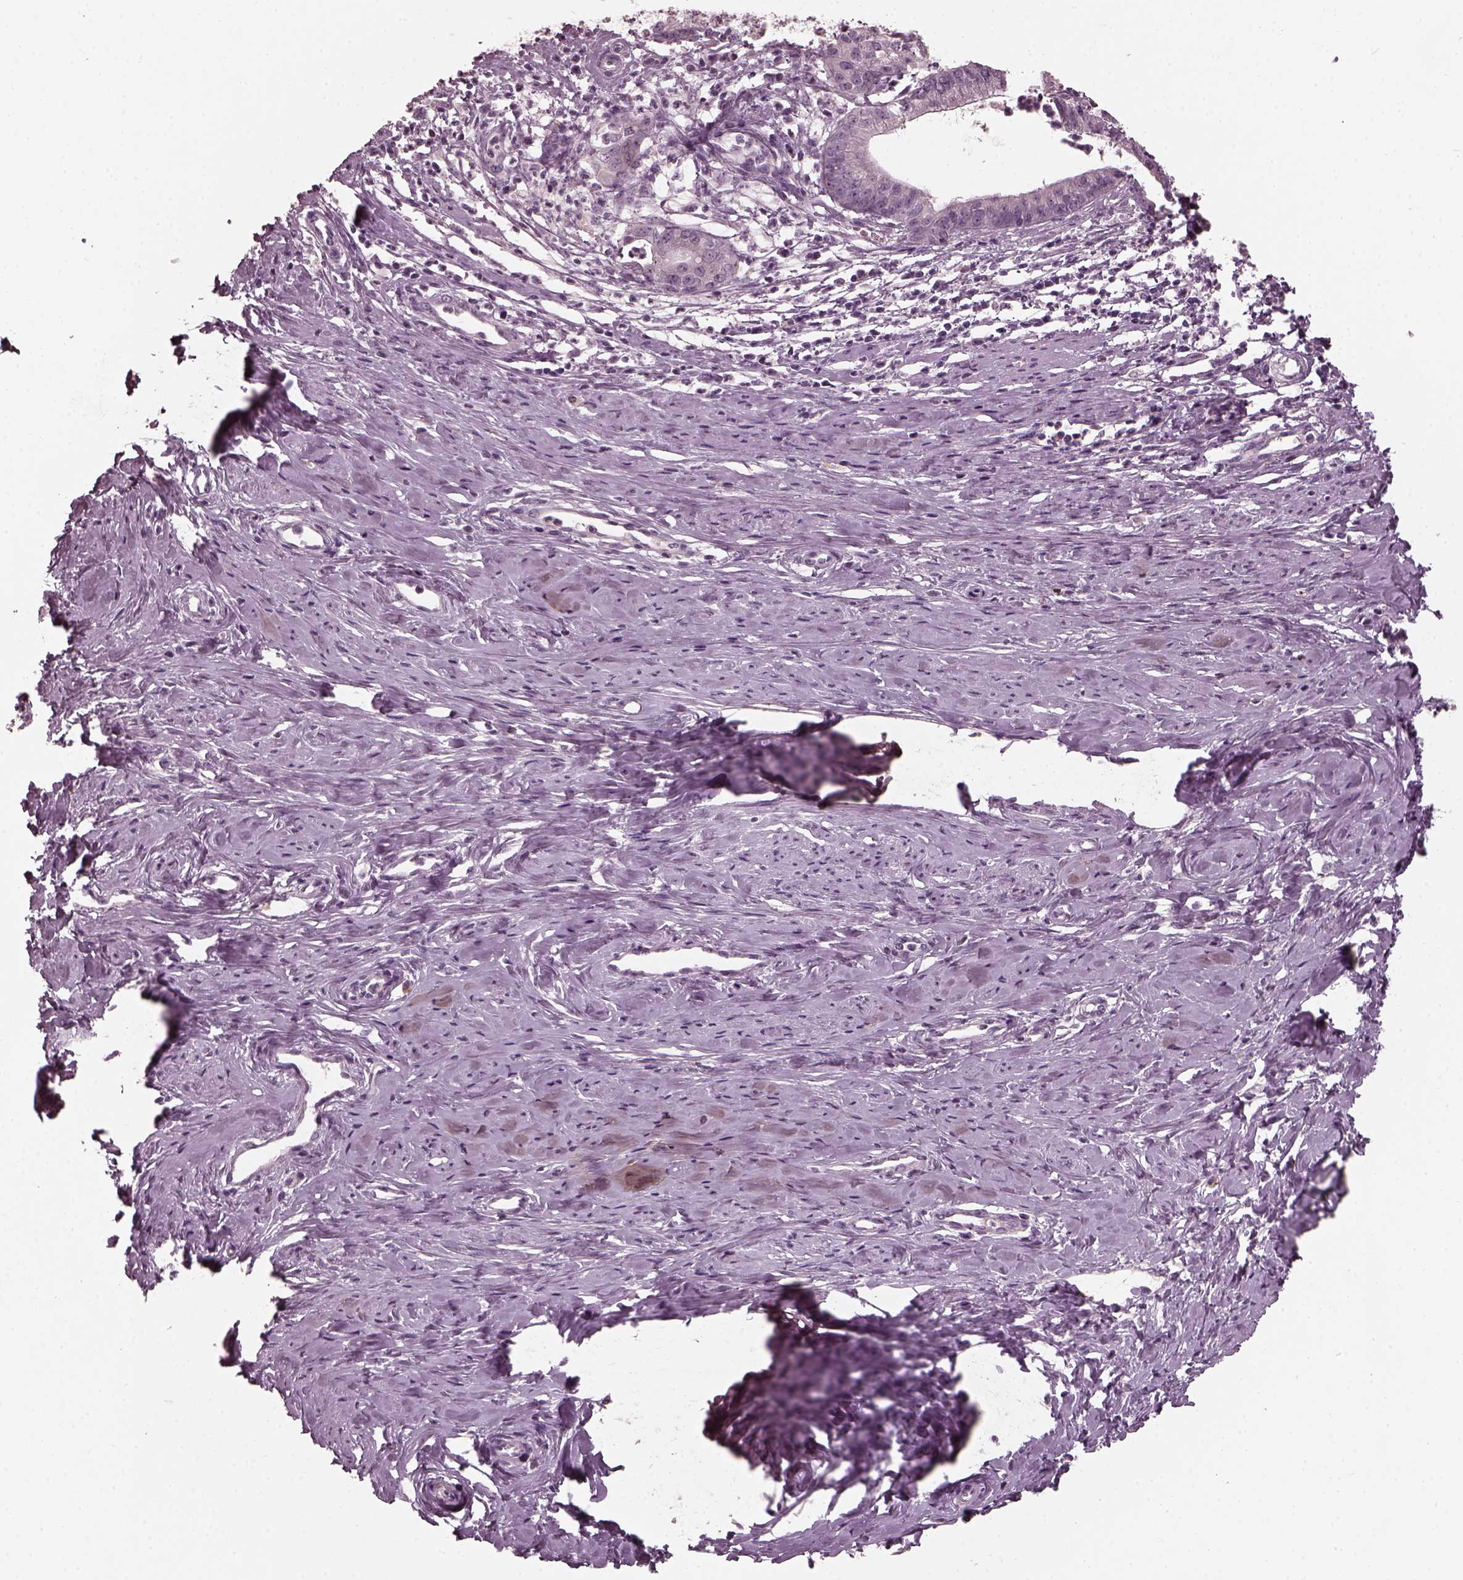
{"staining": {"intensity": "negative", "quantity": "none", "location": "none"}, "tissue": "cervical cancer", "cell_type": "Tumor cells", "image_type": "cancer", "snomed": [{"axis": "morphology", "description": "Normal tissue, NOS"}, {"axis": "morphology", "description": "Adenocarcinoma, NOS"}, {"axis": "topography", "description": "Cervix"}], "caption": "DAB immunohistochemical staining of cervical adenocarcinoma shows no significant expression in tumor cells. (Brightfield microscopy of DAB immunohistochemistry (IHC) at high magnification).", "gene": "RCVRN", "patient": {"sex": "female", "age": 38}}